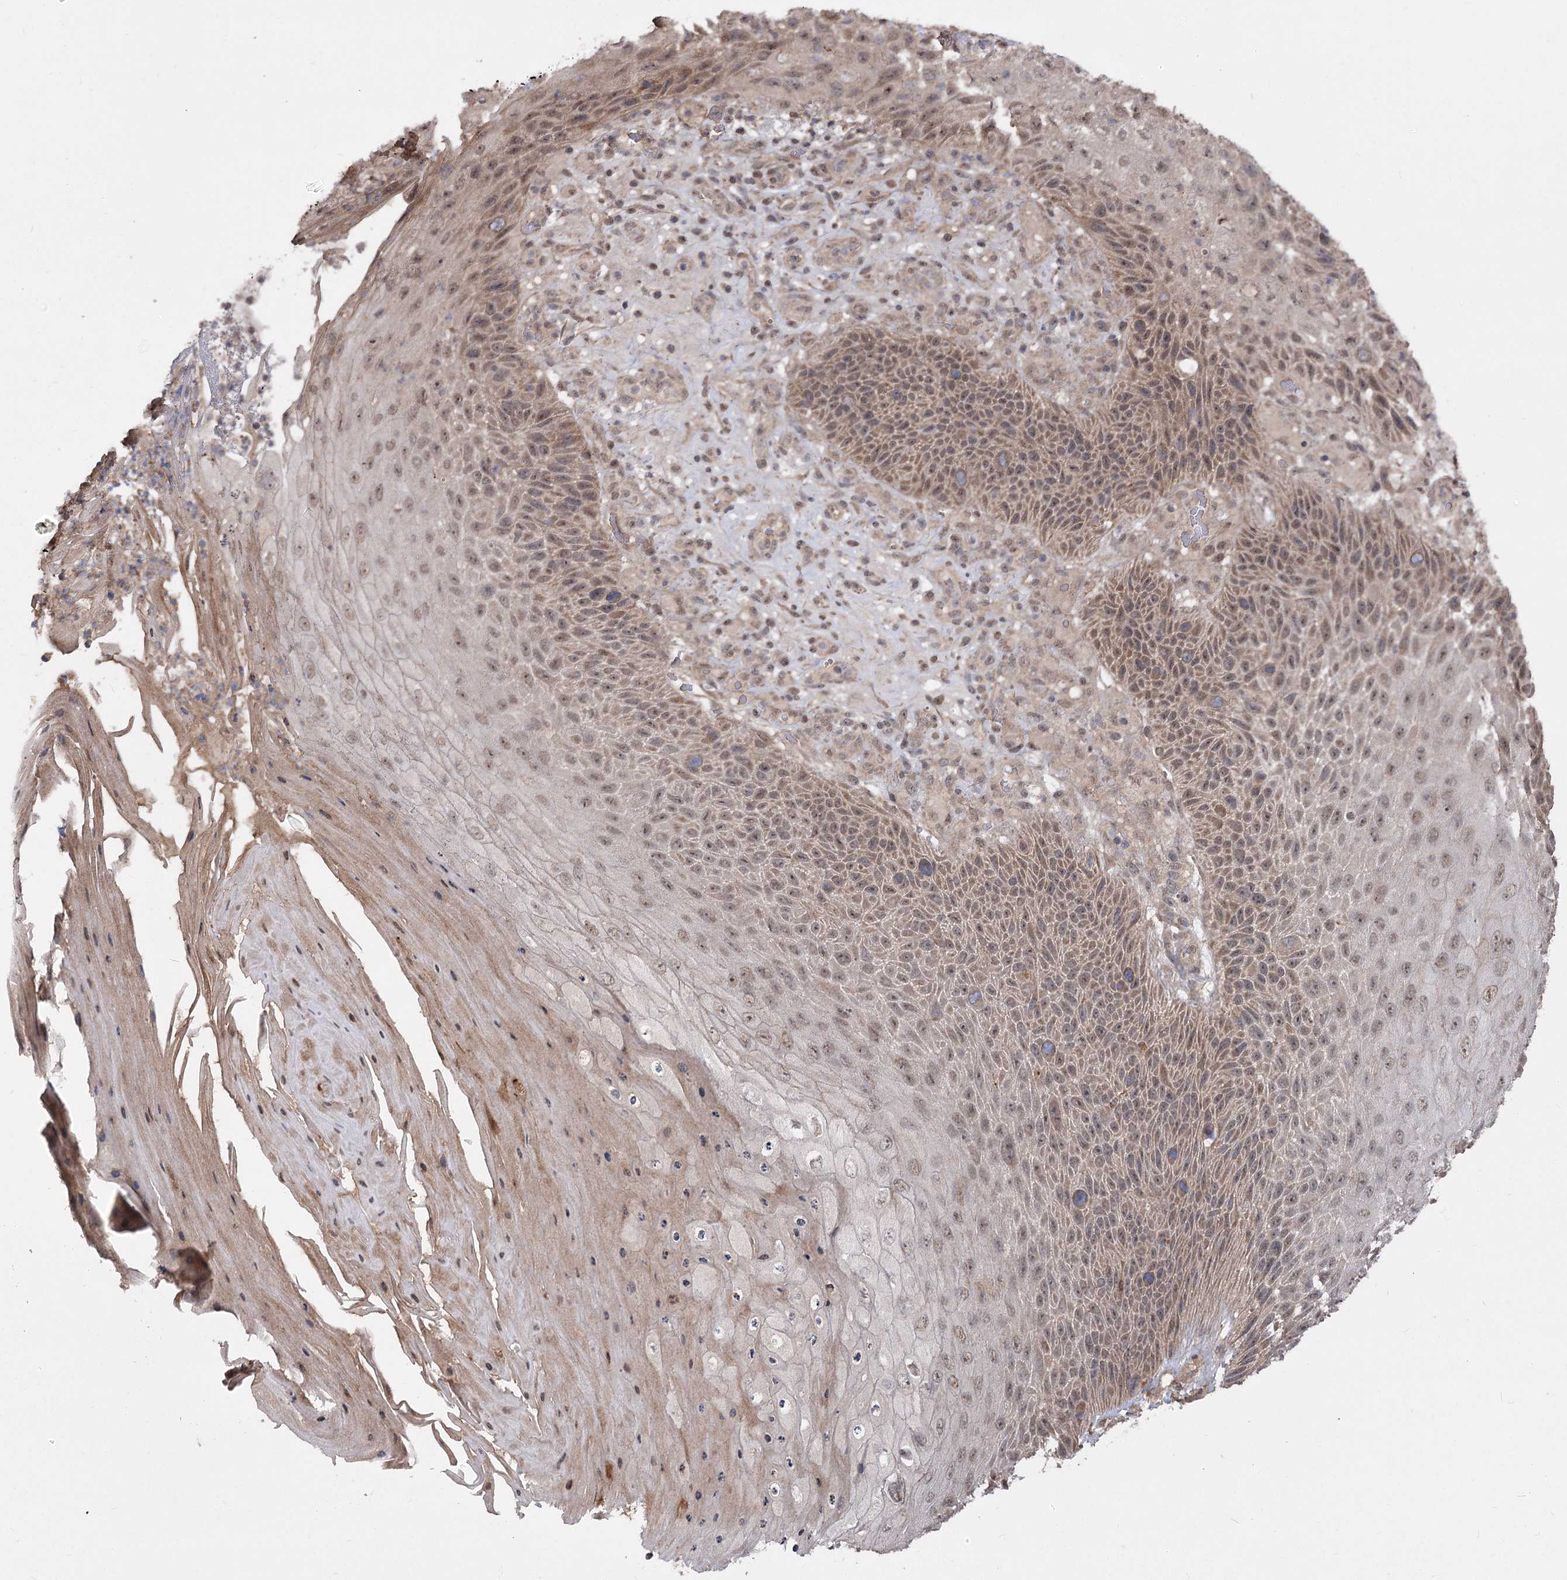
{"staining": {"intensity": "moderate", "quantity": ">75%", "location": "cytoplasmic/membranous,nuclear"}, "tissue": "skin cancer", "cell_type": "Tumor cells", "image_type": "cancer", "snomed": [{"axis": "morphology", "description": "Squamous cell carcinoma, NOS"}, {"axis": "topography", "description": "Skin"}], "caption": "A brown stain highlights moderate cytoplasmic/membranous and nuclear staining of a protein in human skin squamous cell carcinoma tumor cells.", "gene": "TENM2", "patient": {"sex": "female", "age": 88}}